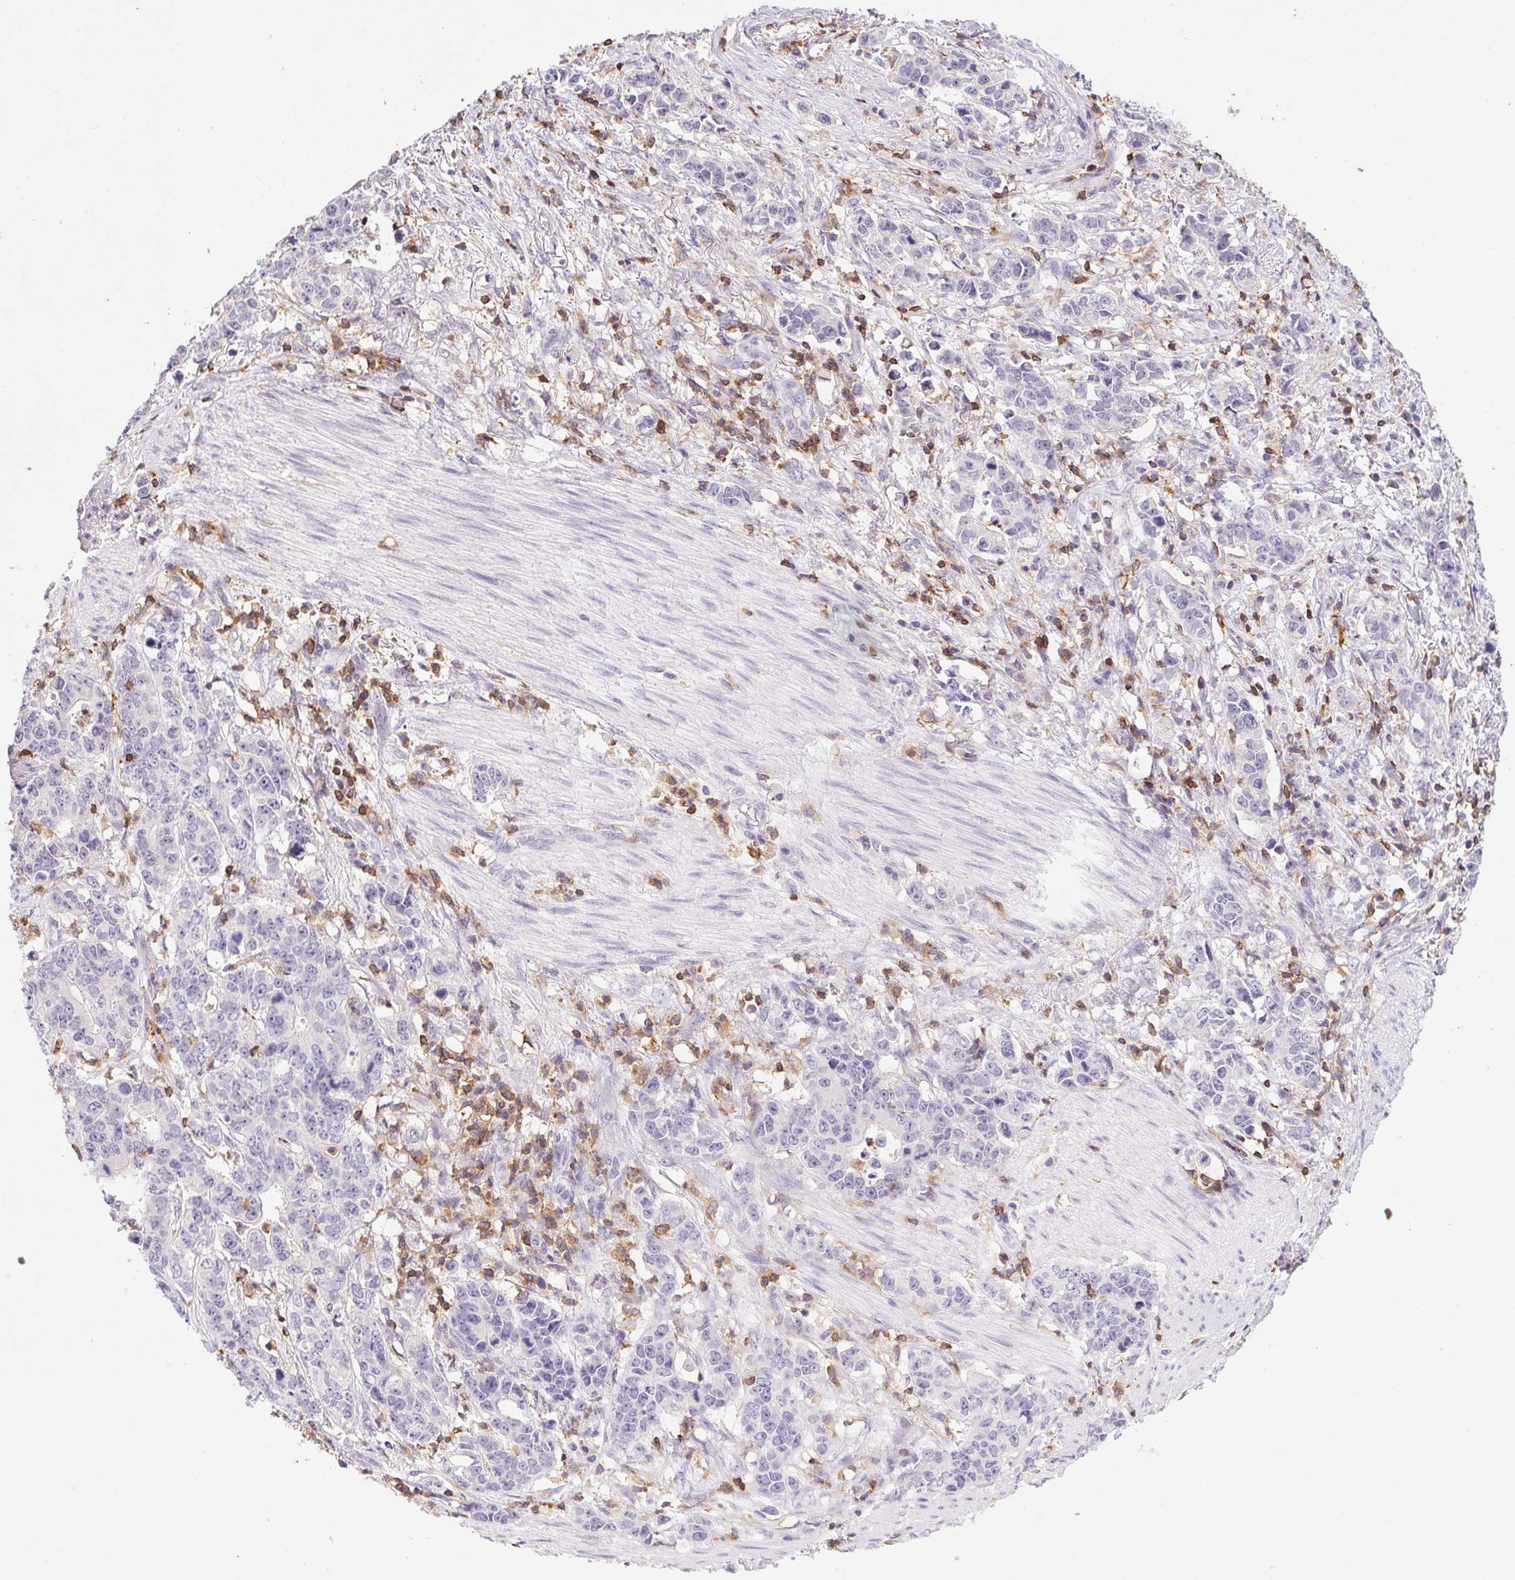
{"staining": {"intensity": "negative", "quantity": "none", "location": "none"}, "tissue": "stomach cancer", "cell_type": "Tumor cells", "image_type": "cancer", "snomed": [{"axis": "morphology", "description": "Adenocarcinoma, NOS"}, {"axis": "topography", "description": "Stomach, upper"}], "caption": "There is no significant staining in tumor cells of stomach cancer. Nuclei are stained in blue.", "gene": "APBB1IP", "patient": {"sex": "male", "age": 69}}